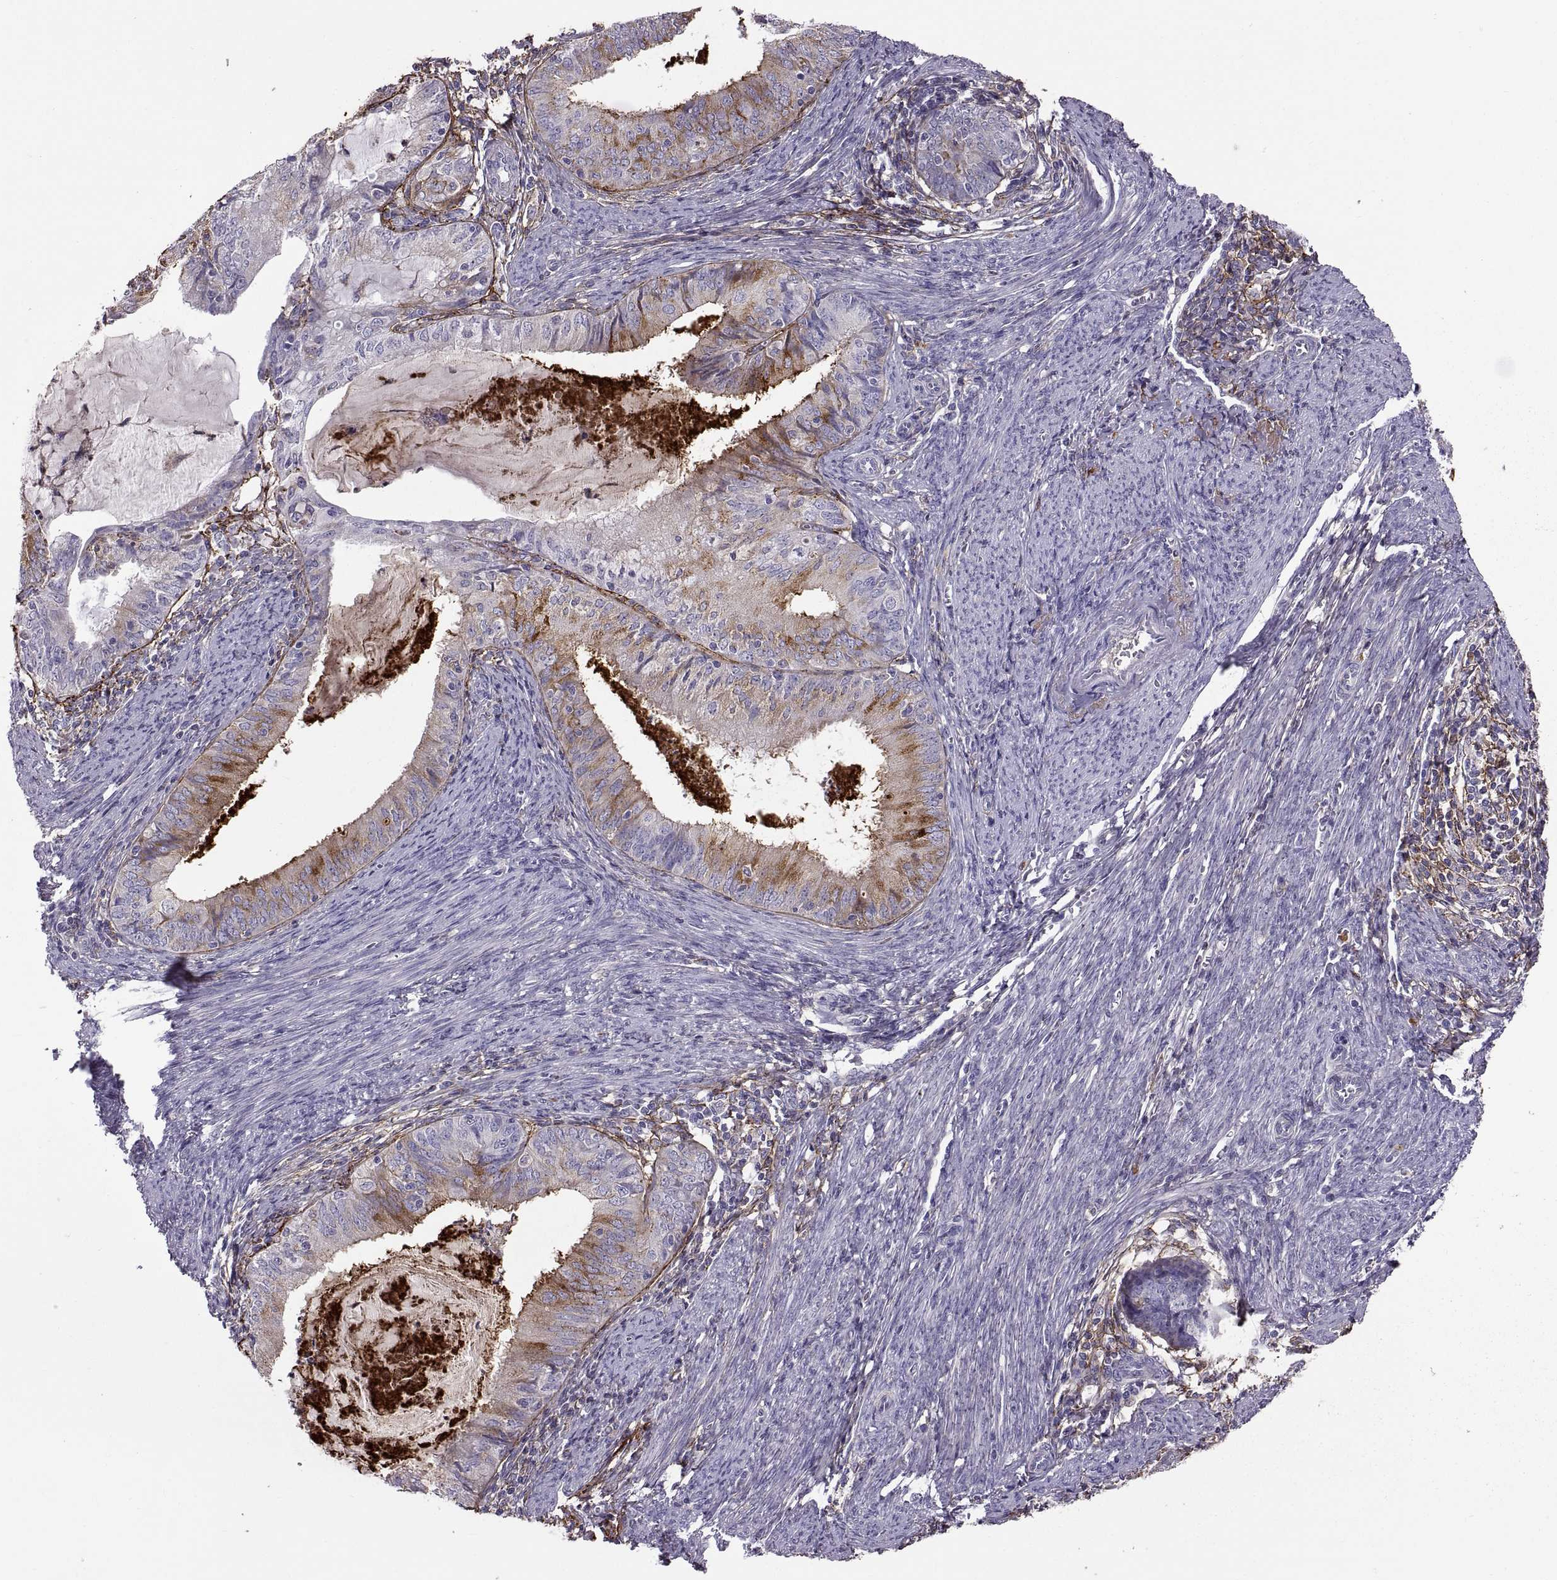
{"staining": {"intensity": "strong", "quantity": "<25%", "location": "cytoplasmic/membranous"}, "tissue": "endometrial cancer", "cell_type": "Tumor cells", "image_type": "cancer", "snomed": [{"axis": "morphology", "description": "Adenocarcinoma, NOS"}, {"axis": "topography", "description": "Endometrium"}], "caption": "Immunohistochemical staining of adenocarcinoma (endometrial) displays medium levels of strong cytoplasmic/membranous protein positivity in approximately <25% of tumor cells.", "gene": "EMILIN2", "patient": {"sex": "female", "age": 57}}